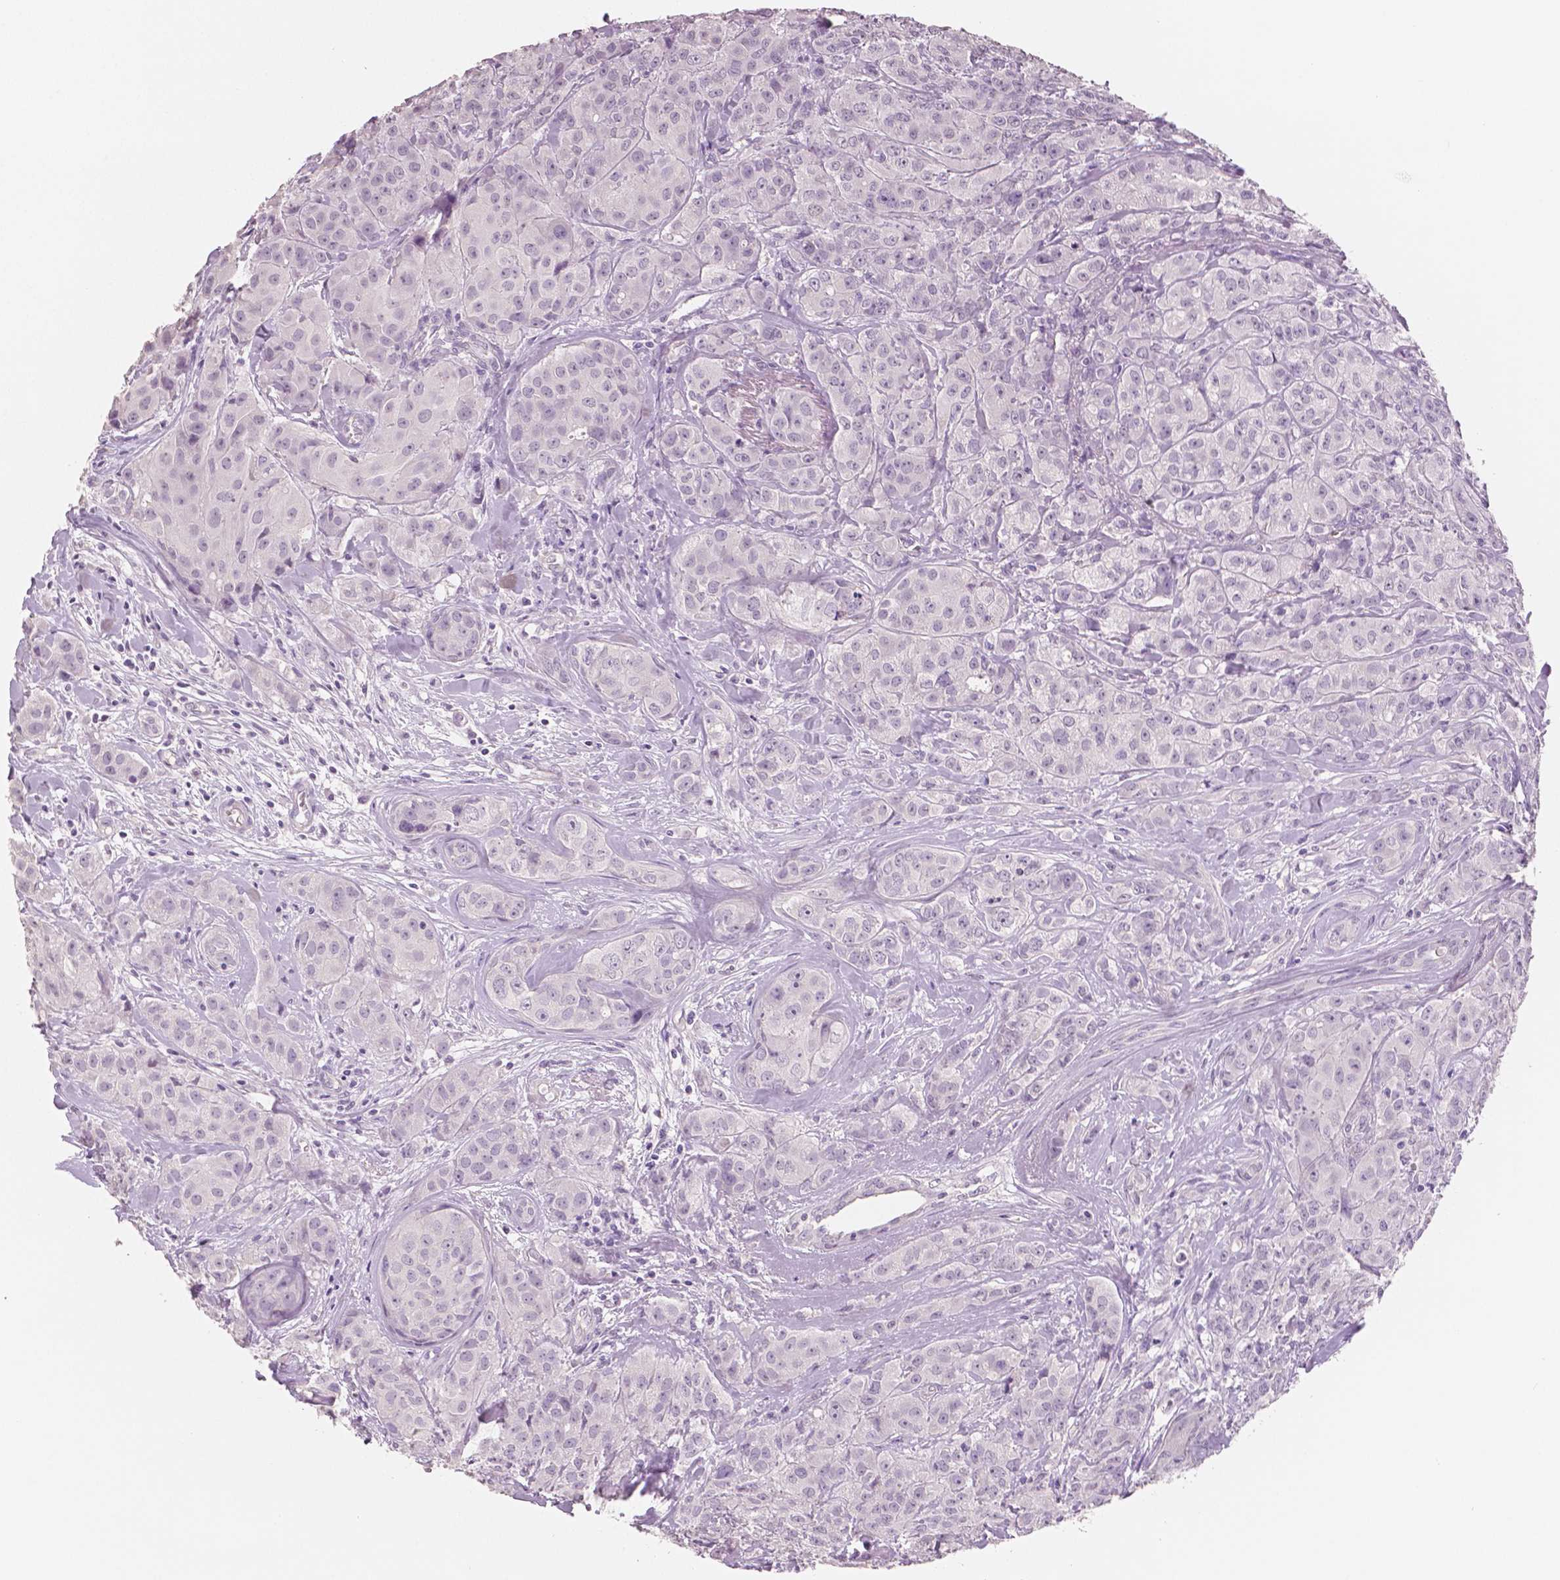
{"staining": {"intensity": "negative", "quantity": "none", "location": "none"}, "tissue": "breast cancer", "cell_type": "Tumor cells", "image_type": "cancer", "snomed": [{"axis": "morphology", "description": "Duct carcinoma"}, {"axis": "topography", "description": "Breast"}], "caption": "An immunohistochemistry histopathology image of intraductal carcinoma (breast) is shown. There is no staining in tumor cells of intraductal carcinoma (breast).", "gene": "NECAB2", "patient": {"sex": "female", "age": 43}}